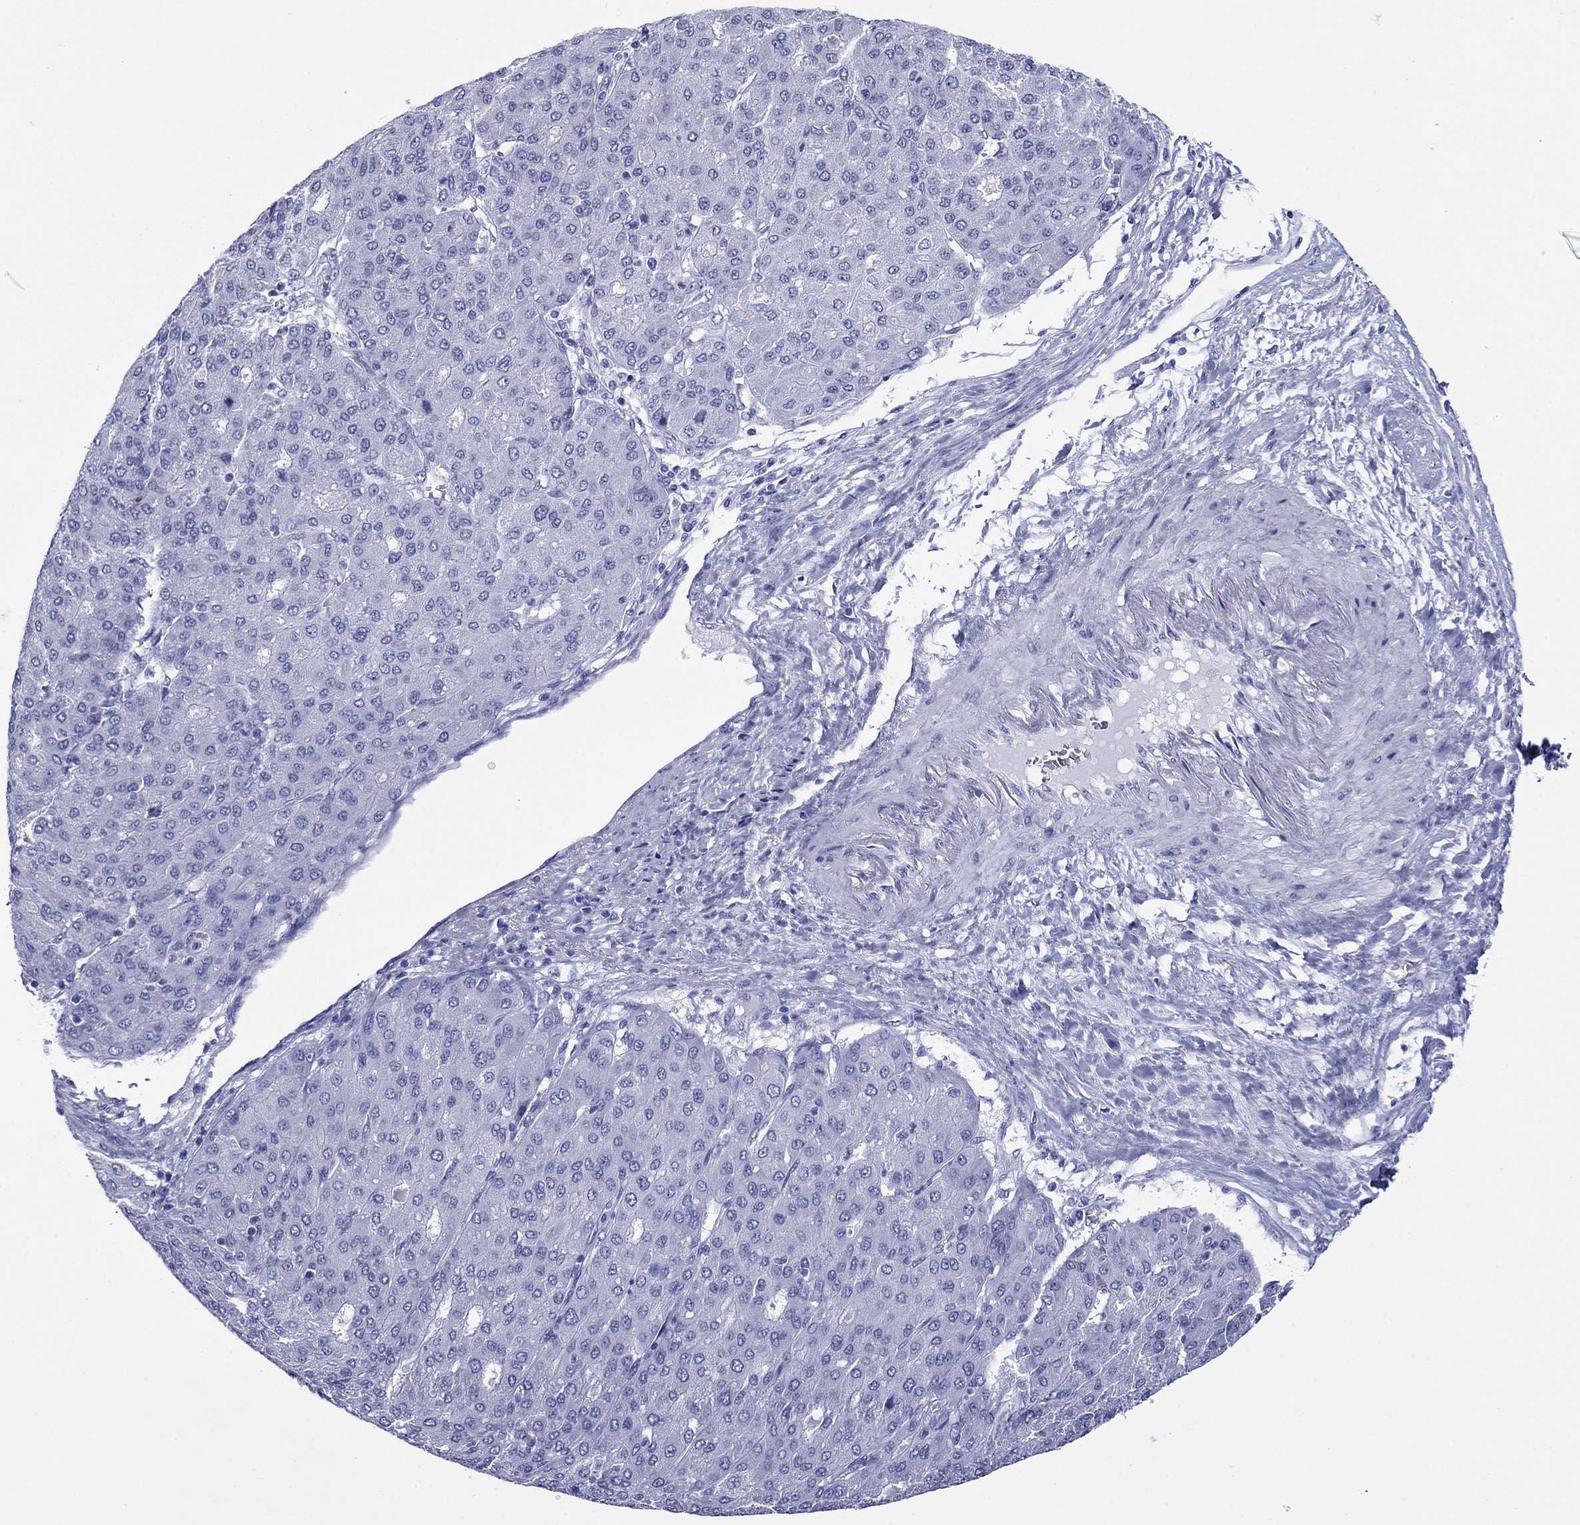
{"staining": {"intensity": "negative", "quantity": "none", "location": "none"}, "tissue": "liver cancer", "cell_type": "Tumor cells", "image_type": "cancer", "snomed": [{"axis": "morphology", "description": "Carcinoma, Hepatocellular, NOS"}, {"axis": "topography", "description": "Liver"}], "caption": "High magnification brightfield microscopy of liver cancer stained with DAB (brown) and counterstained with hematoxylin (blue): tumor cells show no significant staining. Brightfield microscopy of immunohistochemistry stained with DAB (brown) and hematoxylin (blue), captured at high magnification.", "gene": "ROM1", "patient": {"sex": "male", "age": 65}}